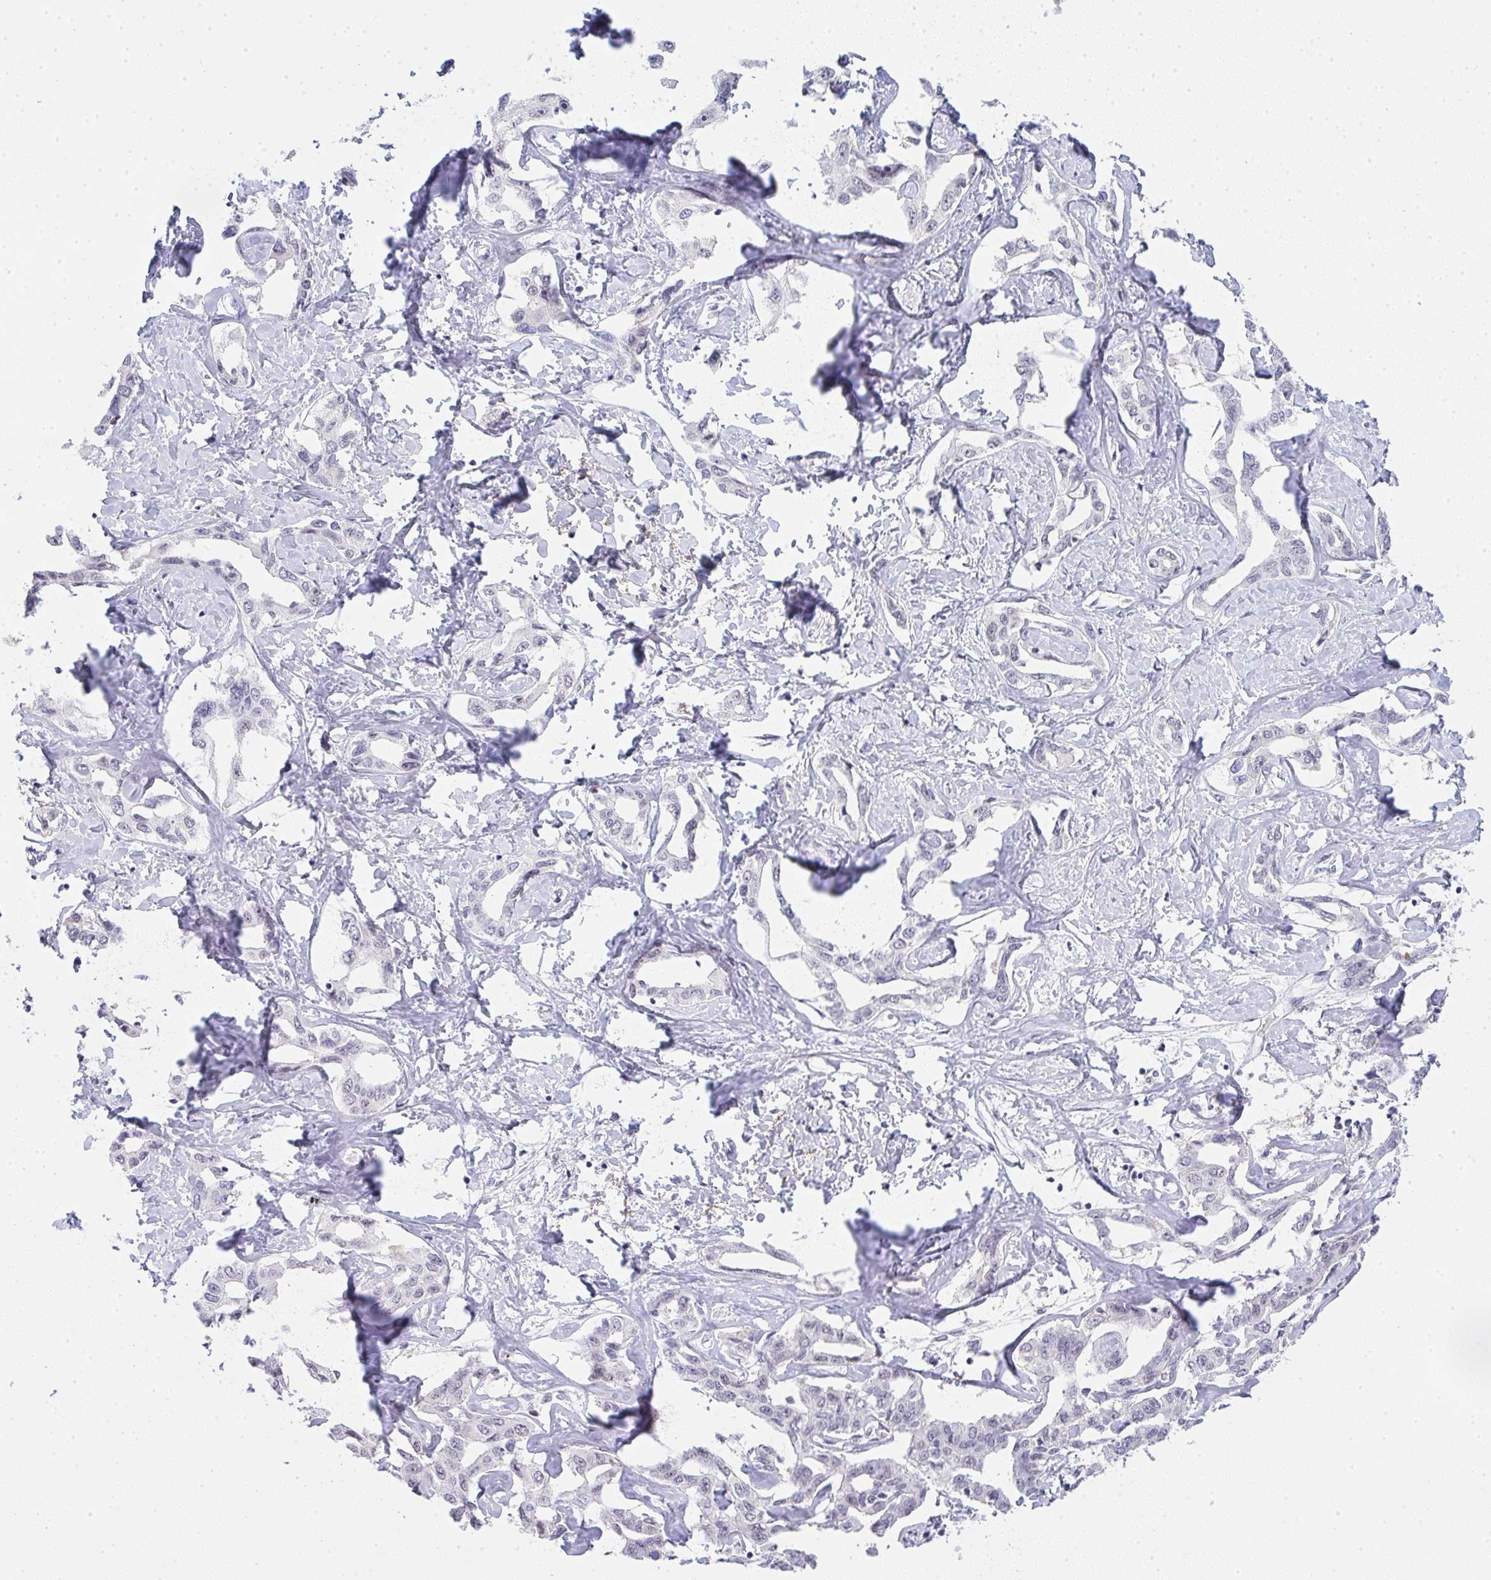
{"staining": {"intensity": "negative", "quantity": "none", "location": "none"}, "tissue": "liver cancer", "cell_type": "Tumor cells", "image_type": "cancer", "snomed": [{"axis": "morphology", "description": "Cholangiocarcinoma"}, {"axis": "topography", "description": "Liver"}], "caption": "Immunohistochemistry (IHC) micrograph of human liver cholangiocarcinoma stained for a protein (brown), which demonstrates no positivity in tumor cells. Brightfield microscopy of immunohistochemistry stained with DAB (3,3'-diaminobenzidine) (brown) and hematoxylin (blue), captured at high magnification.", "gene": "TNMD", "patient": {"sex": "male", "age": 59}}